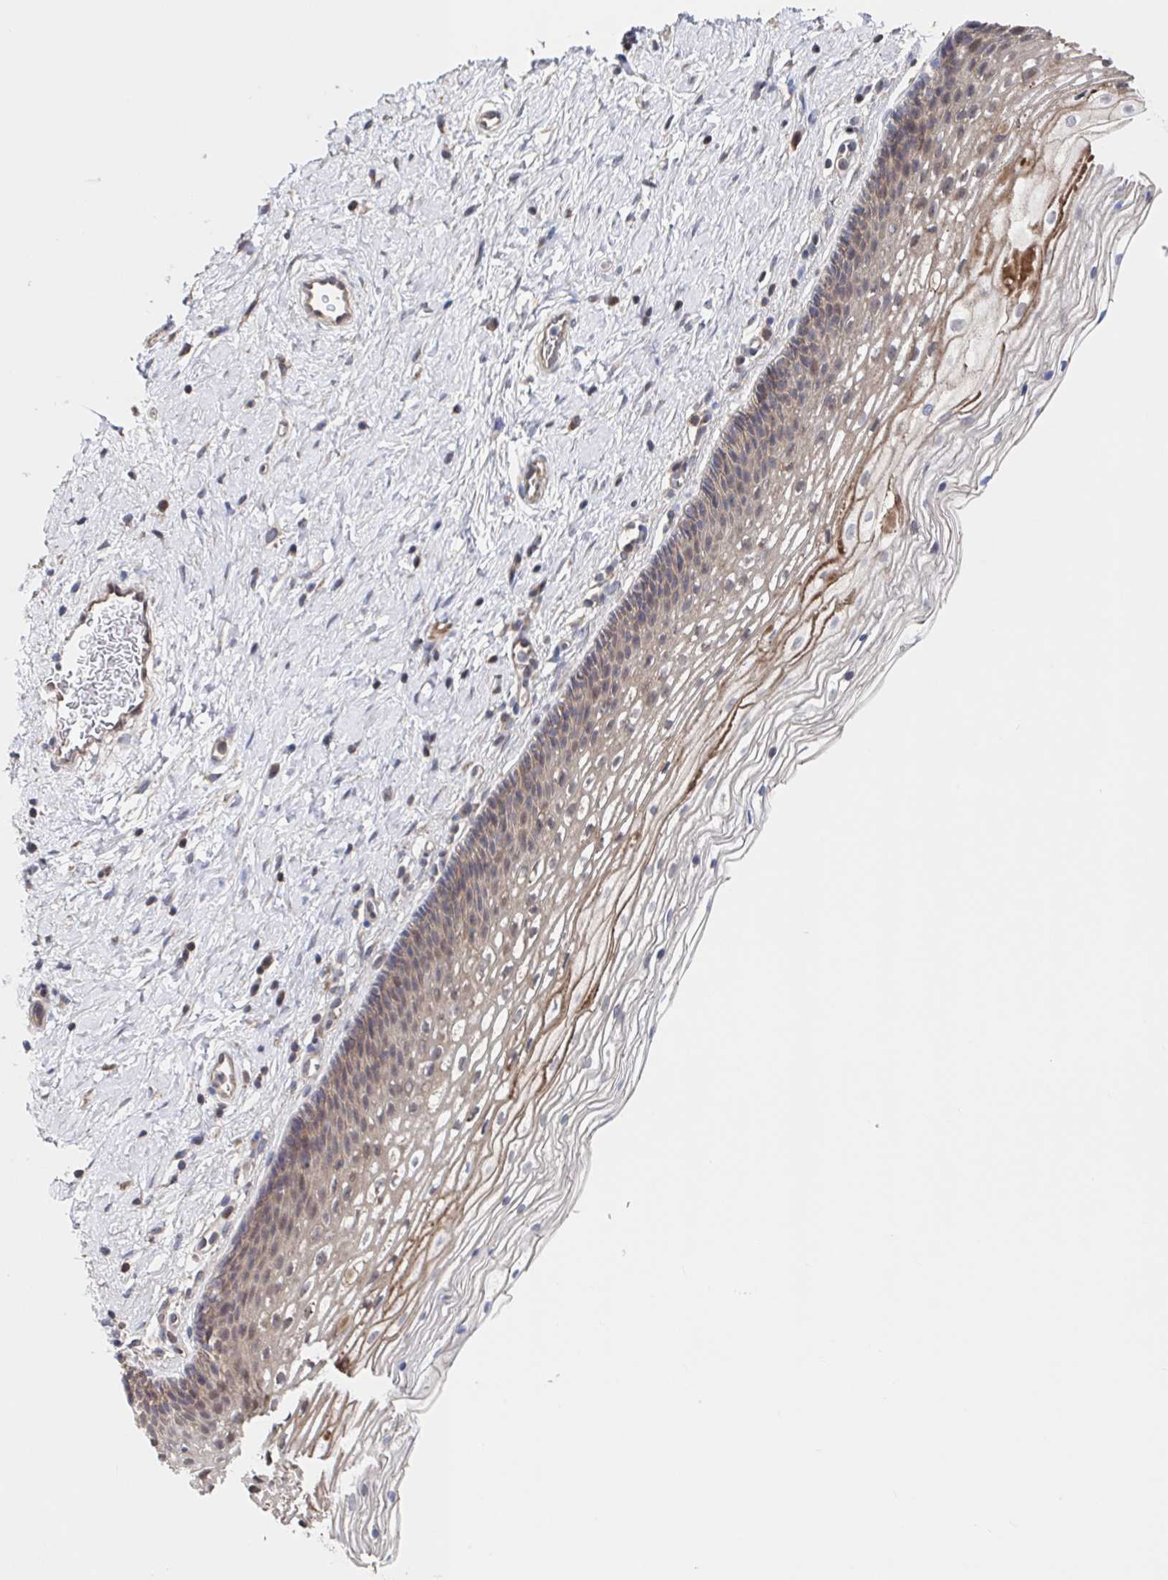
{"staining": {"intensity": "negative", "quantity": "none", "location": "none"}, "tissue": "cervix", "cell_type": "Glandular cells", "image_type": "normal", "snomed": [{"axis": "morphology", "description": "Normal tissue, NOS"}, {"axis": "topography", "description": "Cervix"}], "caption": "The photomicrograph shows no significant expression in glandular cells of cervix.", "gene": "DHRS12", "patient": {"sex": "female", "age": 34}}